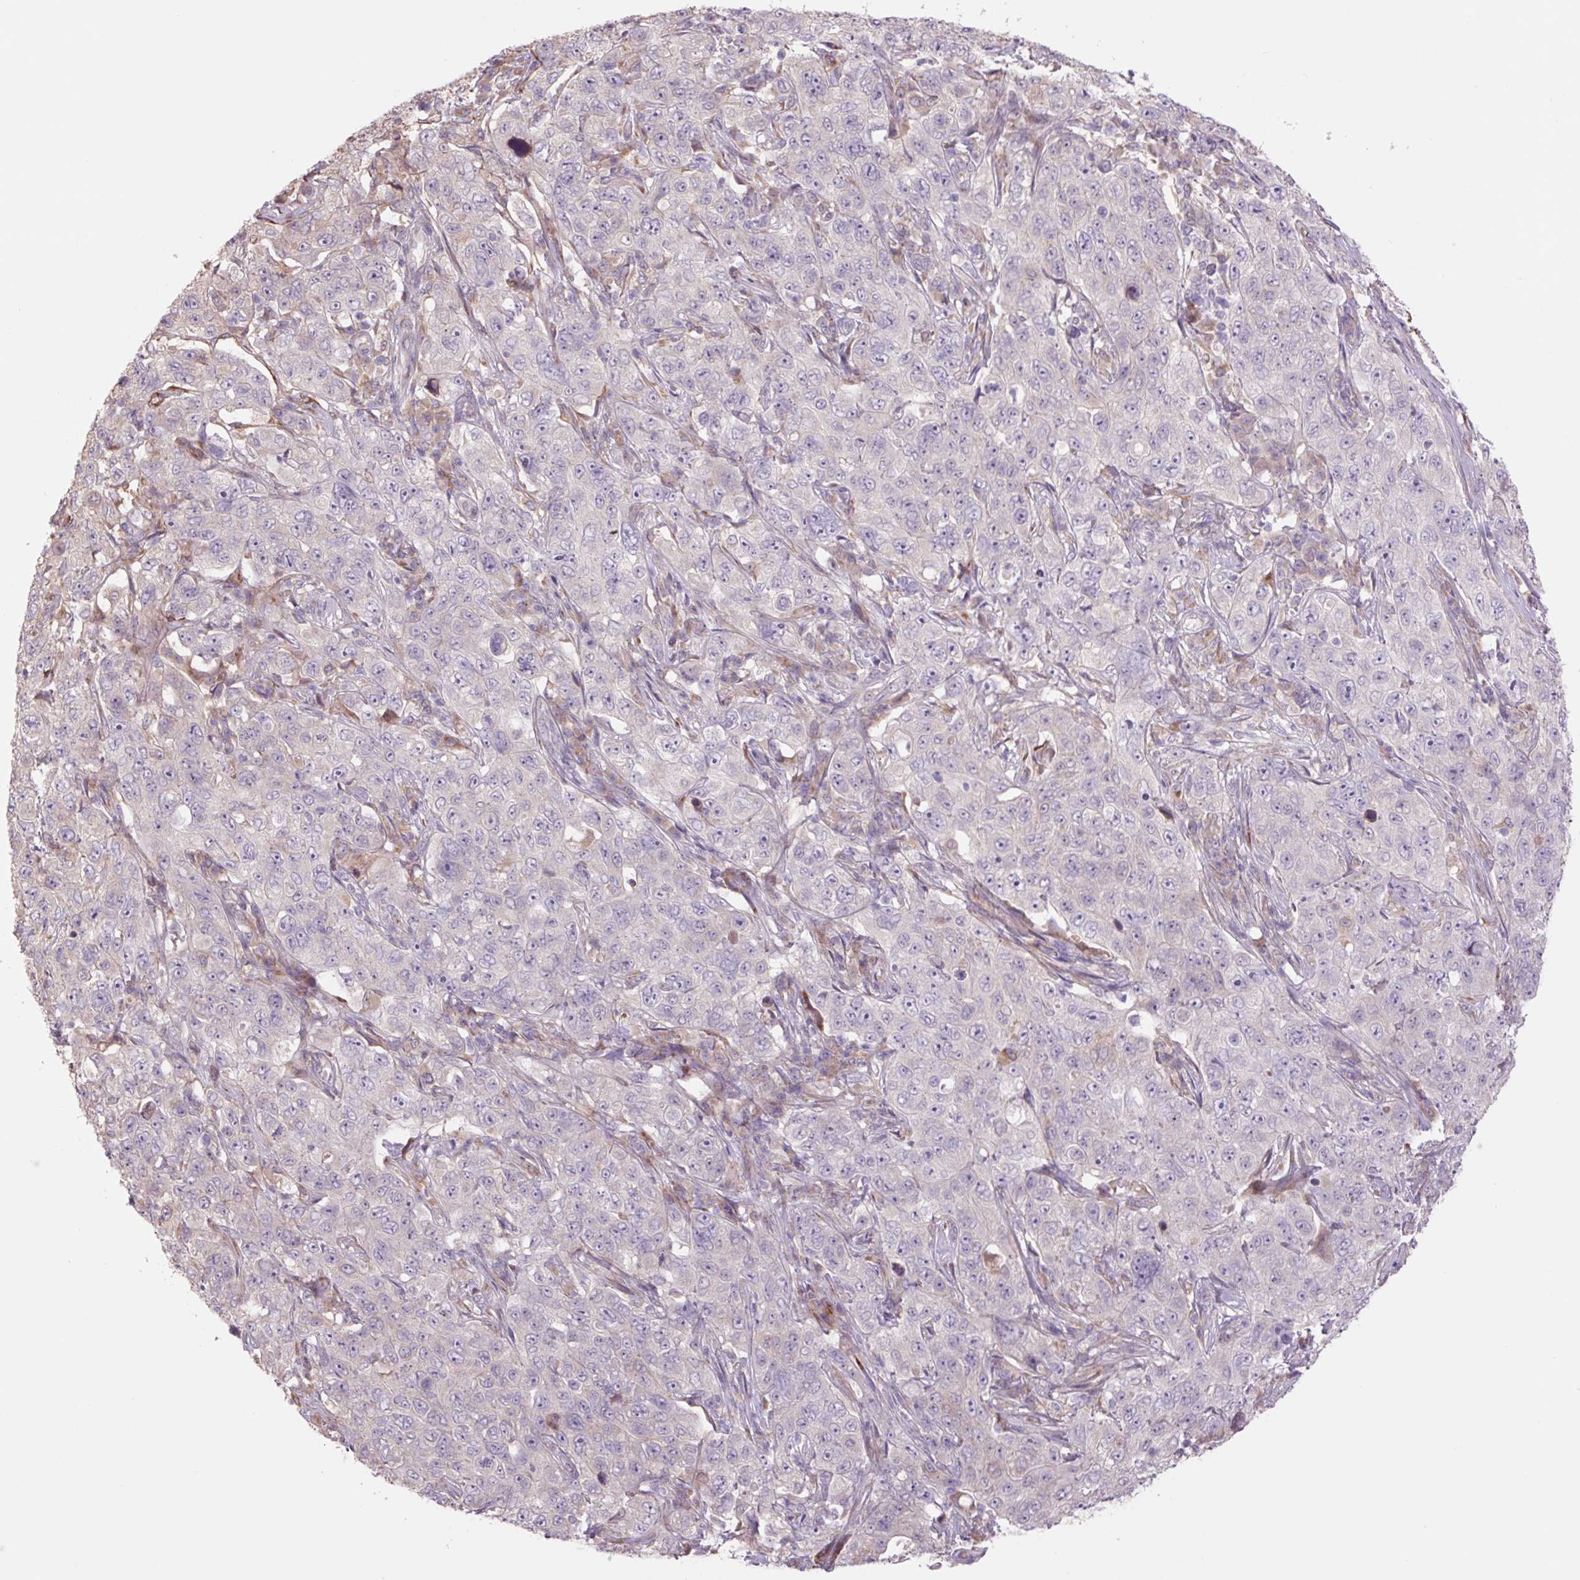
{"staining": {"intensity": "negative", "quantity": "none", "location": "none"}, "tissue": "pancreatic cancer", "cell_type": "Tumor cells", "image_type": "cancer", "snomed": [{"axis": "morphology", "description": "Adenocarcinoma, NOS"}, {"axis": "topography", "description": "Pancreas"}], "caption": "Immunohistochemistry (IHC) micrograph of neoplastic tissue: human adenocarcinoma (pancreatic) stained with DAB (3,3'-diaminobenzidine) shows no significant protein expression in tumor cells. The staining was performed using DAB (3,3'-diaminobenzidine) to visualize the protein expression in brown, while the nuclei were stained in blue with hematoxylin (Magnification: 20x).", "gene": "PLA2G4A", "patient": {"sex": "male", "age": 68}}